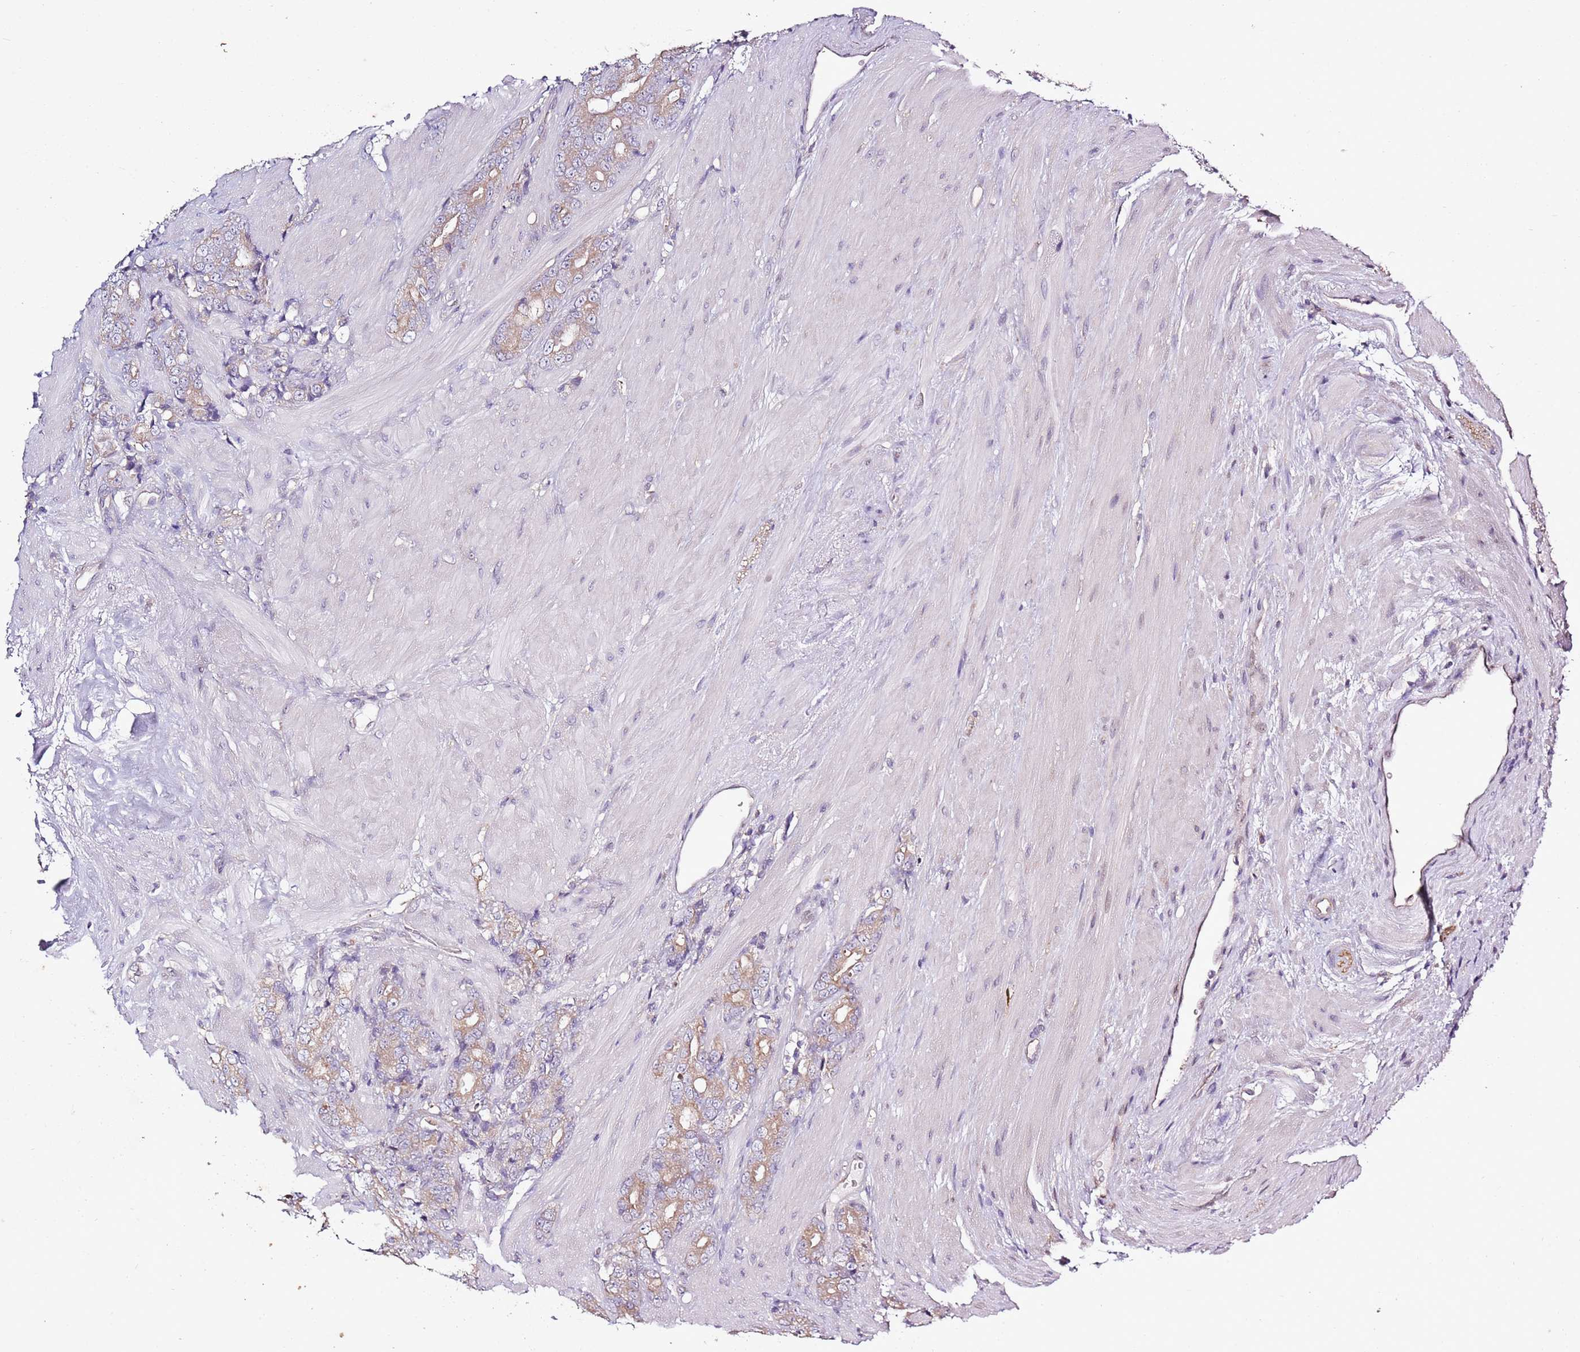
{"staining": {"intensity": "moderate", "quantity": ">75%", "location": "cytoplasmic/membranous"}, "tissue": "prostate cancer", "cell_type": "Tumor cells", "image_type": "cancer", "snomed": [{"axis": "morphology", "description": "Adenocarcinoma, High grade"}, {"axis": "topography", "description": "Prostate"}], "caption": "Tumor cells reveal moderate cytoplasmic/membranous staining in approximately >75% of cells in prostate cancer. The protein is shown in brown color, while the nuclei are stained blue.", "gene": "CAPN9", "patient": {"sex": "male", "age": 62}}